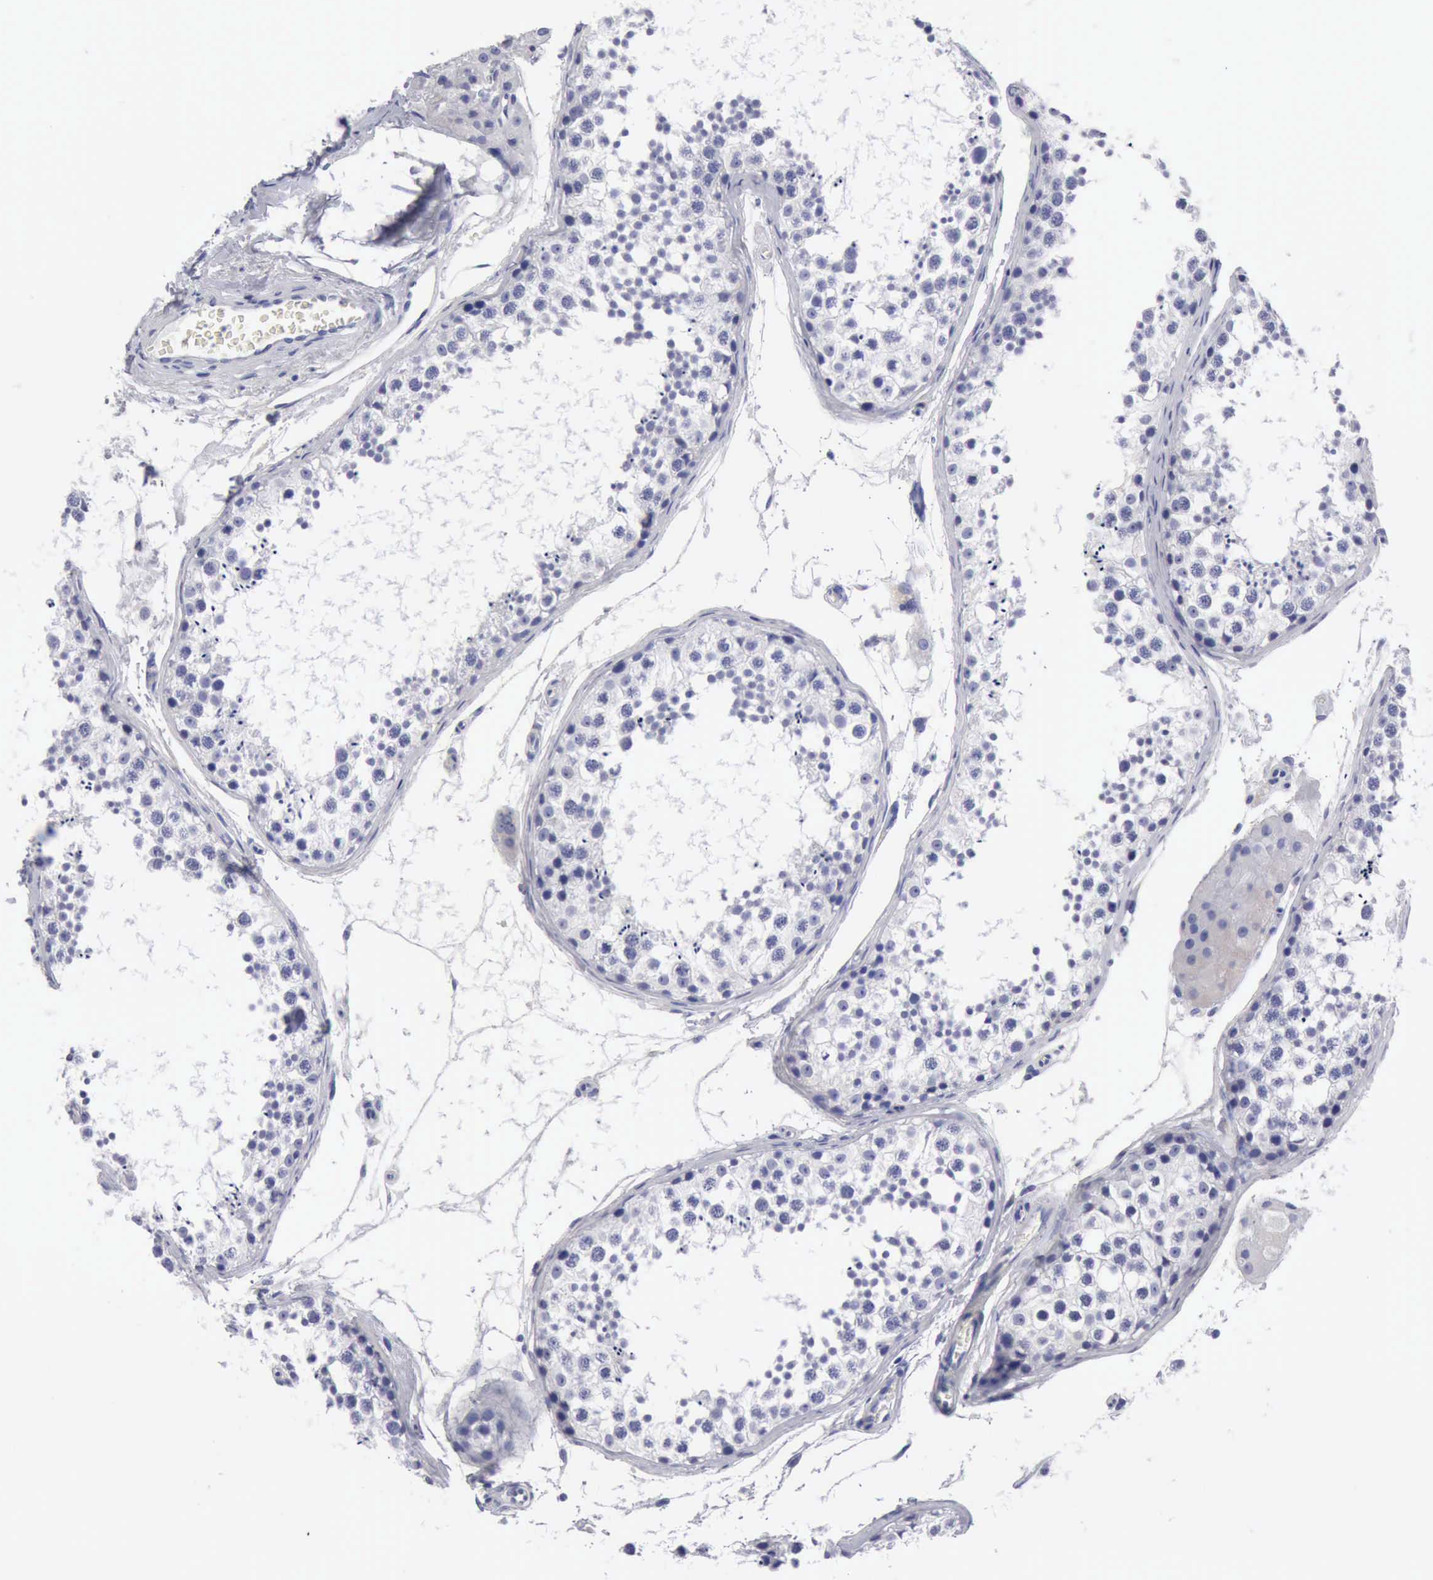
{"staining": {"intensity": "negative", "quantity": "none", "location": "none"}, "tissue": "testis", "cell_type": "Cells in seminiferous ducts", "image_type": "normal", "snomed": [{"axis": "morphology", "description": "Normal tissue, NOS"}, {"axis": "topography", "description": "Testis"}], "caption": "This image is of benign testis stained with IHC to label a protein in brown with the nuclei are counter-stained blue. There is no expression in cells in seminiferous ducts.", "gene": "CYP19A1", "patient": {"sex": "male", "age": 57}}